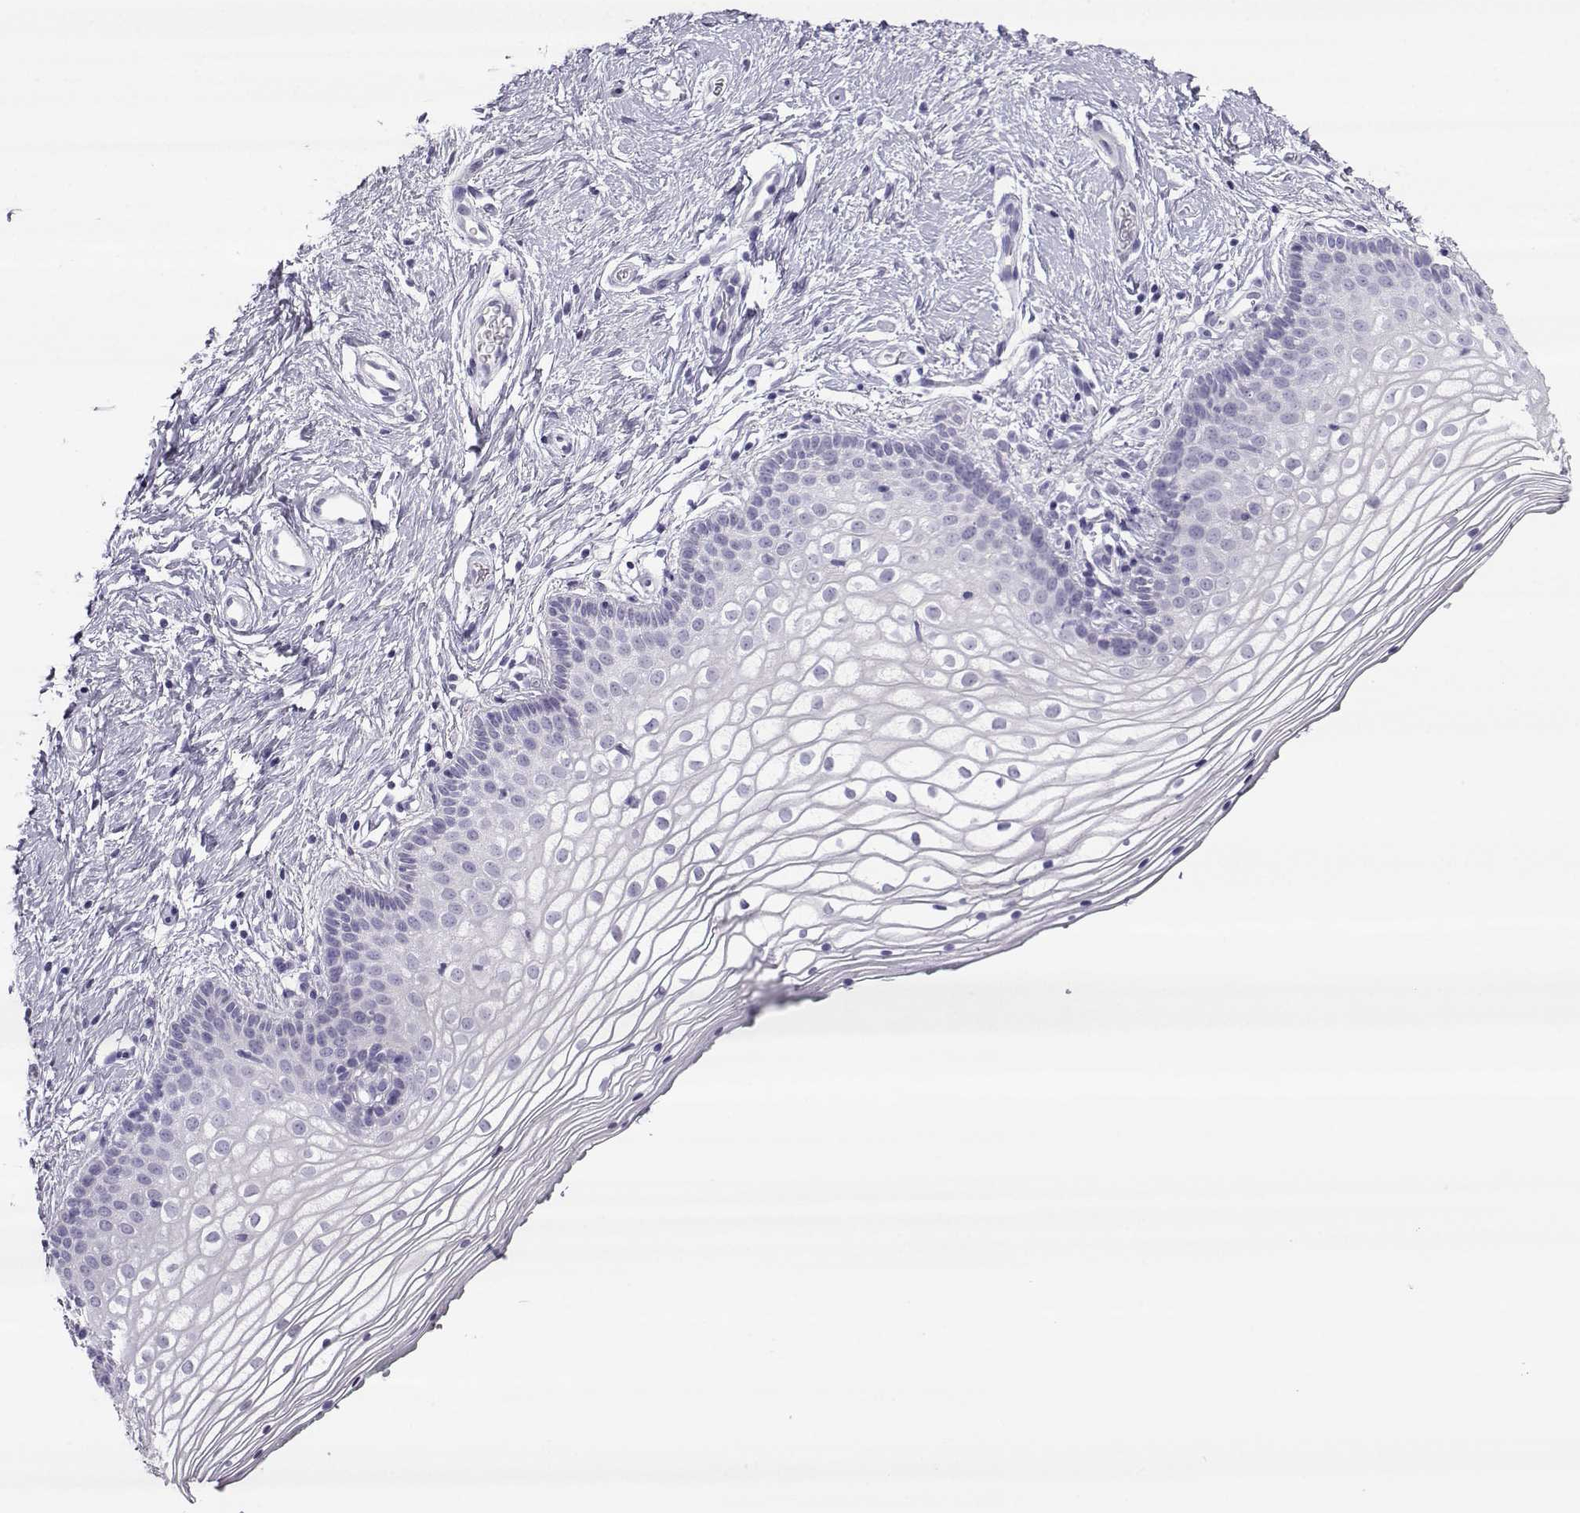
{"staining": {"intensity": "negative", "quantity": "none", "location": "none"}, "tissue": "vagina", "cell_type": "Squamous epithelial cells", "image_type": "normal", "snomed": [{"axis": "morphology", "description": "Normal tissue, NOS"}, {"axis": "topography", "description": "Vagina"}], "caption": "A high-resolution image shows immunohistochemistry staining of normal vagina, which displays no significant expression in squamous epithelial cells. The staining is performed using DAB (3,3'-diaminobenzidine) brown chromogen with nuclei counter-stained in using hematoxylin.", "gene": "ARMC2", "patient": {"sex": "female", "age": 36}}